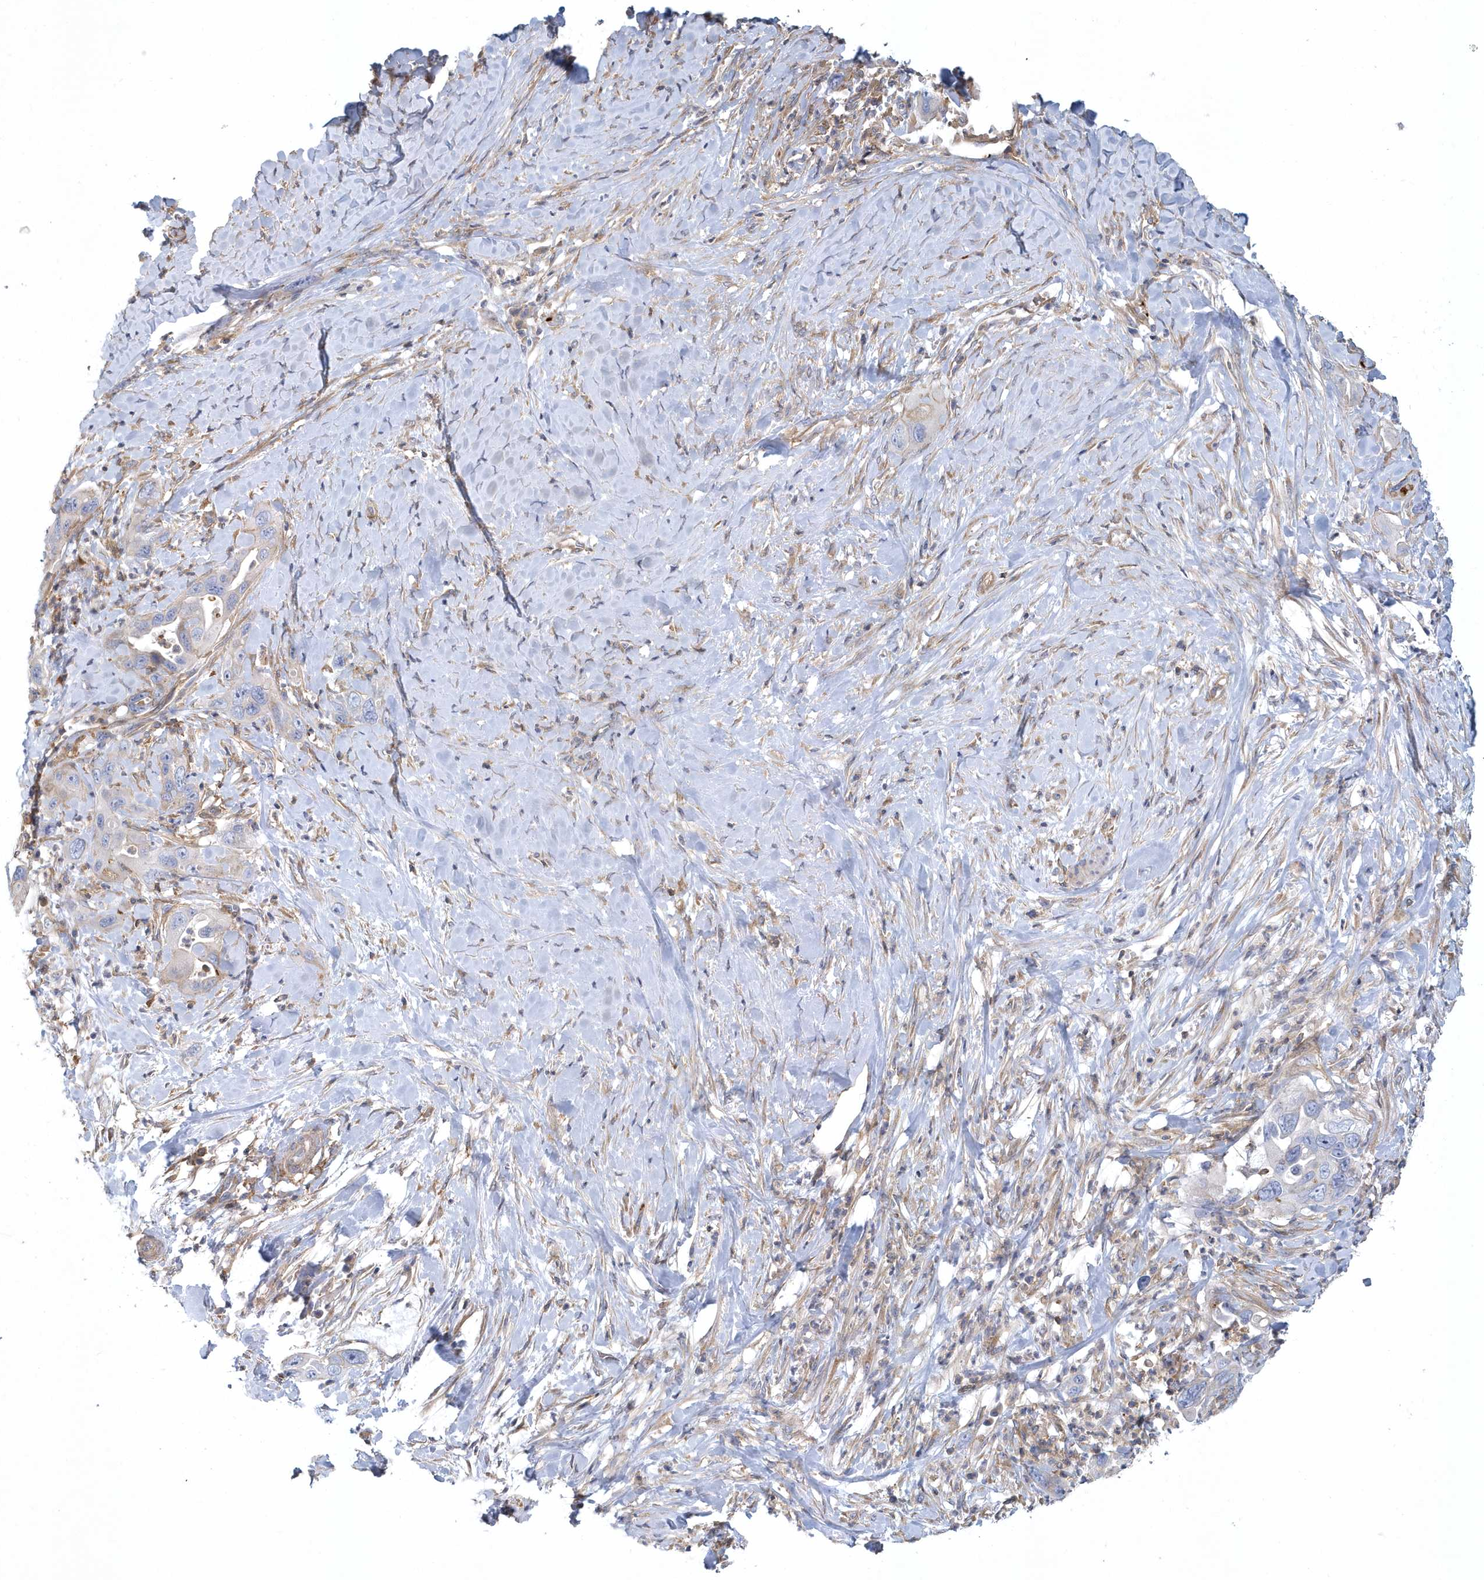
{"staining": {"intensity": "negative", "quantity": "none", "location": "none"}, "tissue": "pancreatic cancer", "cell_type": "Tumor cells", "image_type": "cancer", "snomed": [{"axis": "morphology", "description": "Adenocarcinoma, NOS"}, {"axis": "topography", "description": "Pancreas"}], "caption": "Human pancreatic adenocarcinoma stained for a protein using immunohistochemistry (IHC) exhibits no expression in tumor cells.", "gene": "ARAP2", "patient": {"sex": "female", "age": 71}}